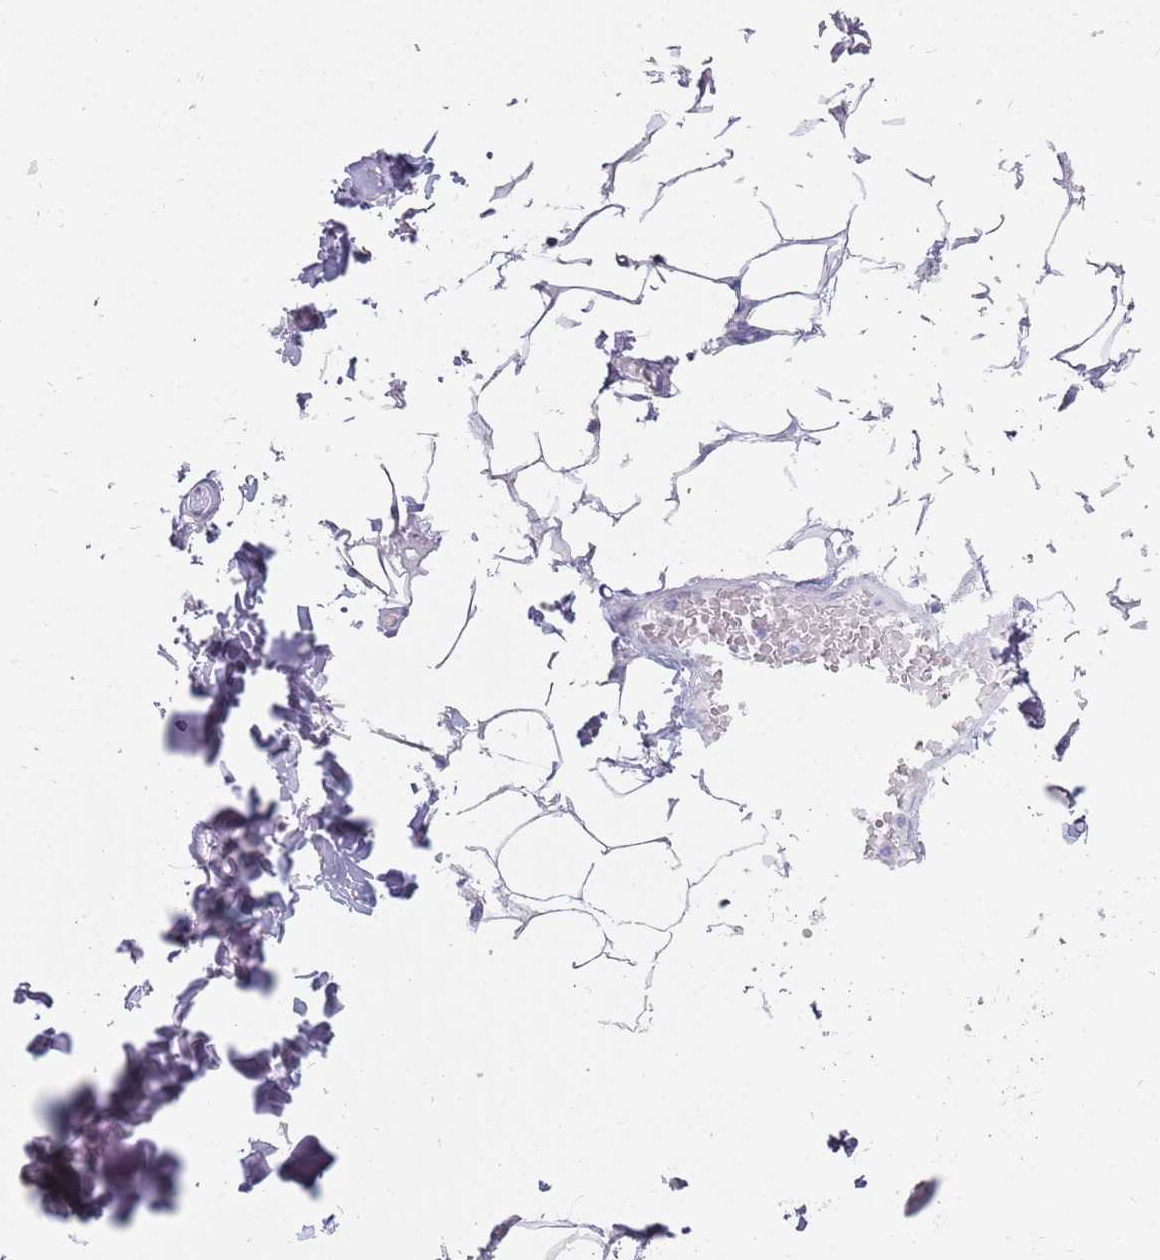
{"staining": {"intensity": "negative", "quantity": "none", "location": "none"}, "tissue": "adipose tissue", "cell_type": "Adipocytes", "image_type": "normal", "snomed": [{"axis": "morphology", "description": "Normal tissue, NOS"}, {"axis": "topography", "description": "Lymph node"}, {"axis": "topography", "description": "Cartilage tissue"}, {"axis": "topography", "description": "Bronchus"}], "caption": "The immunohistochemistry histopathology image has no significant positivity in adipocytes of adipose tissue. (DAB IHC visualized using brightfield microscopy, high magnification).", "gene": "DDX4", "patient": {"sex": "male", "age": 63}}